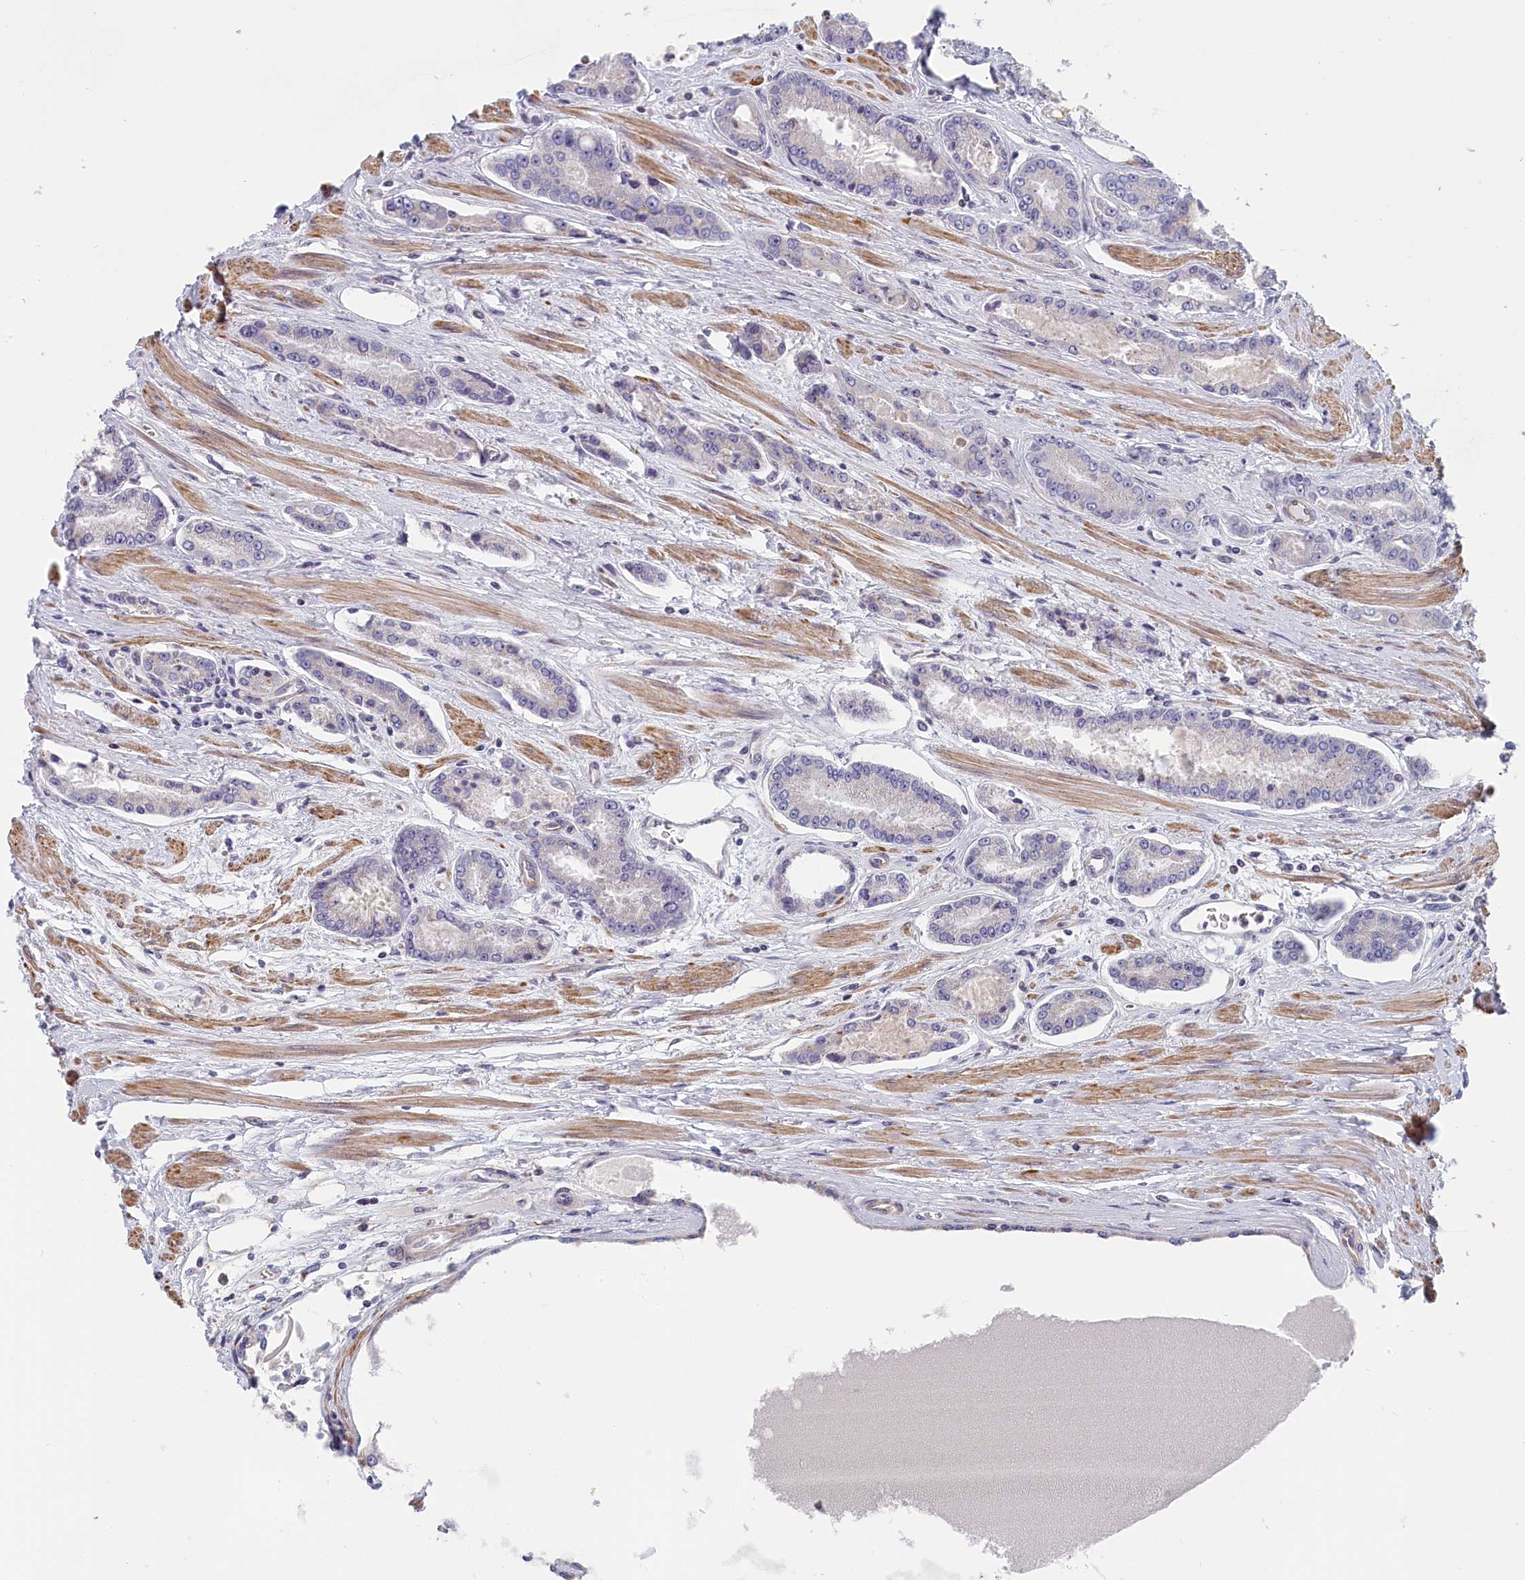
{"staining": {"intensity": "negative", "quantity": "none", "location": "none"}, "tissue": "prostate cancer", "cell_type": "Tumor cells", "image_type": "cancer", "snomed": [{"axis": "morphology", "description": "Adenocarcinoma, High grade"}, {"axis": "topography", "description": "Prostate"}], "caption": "Protein analysis of prostate cancer reveals no significant positivity in tumor cells.", "gene": "INTS4", "patient": {"sex": "male", "age": 74}}